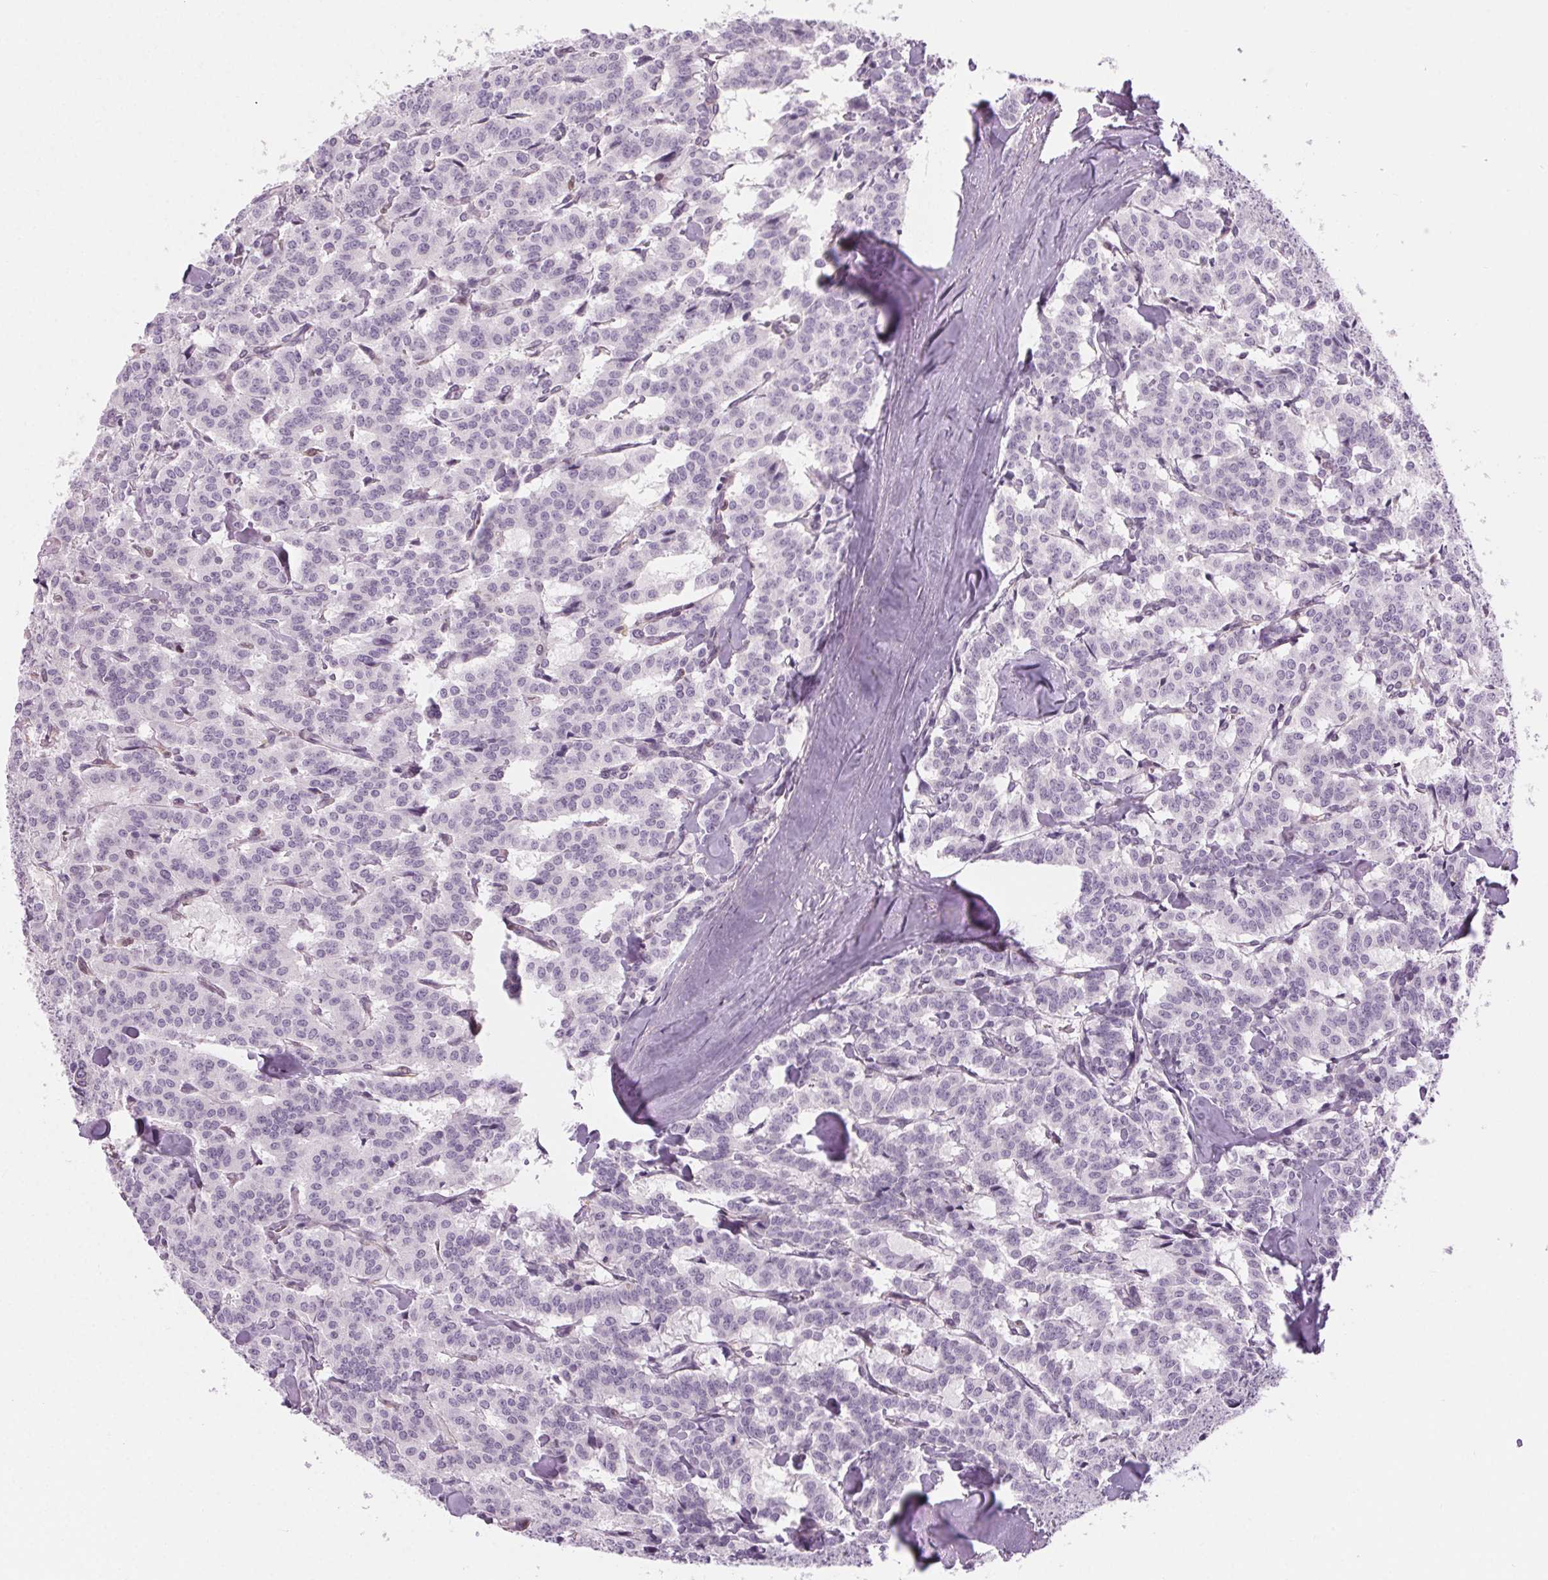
{"staining": {"intensity": "negative", "quantity": "none", "location": "none"}, "tissue": "carcinoid", "cell_type": "Tumor cells", "image_type": "cancer", "snomed": [{"axis": "morphology", "description": "Carcinoid, malignant, NOS"}, {"axis": "topography", "description": "Lung"}], "caption": "This is an IHC image of human carcinoid. There is no expression in tumor cells.", "gene": "SLC6A19", "patient": {"sex": "female", "age": 46}}